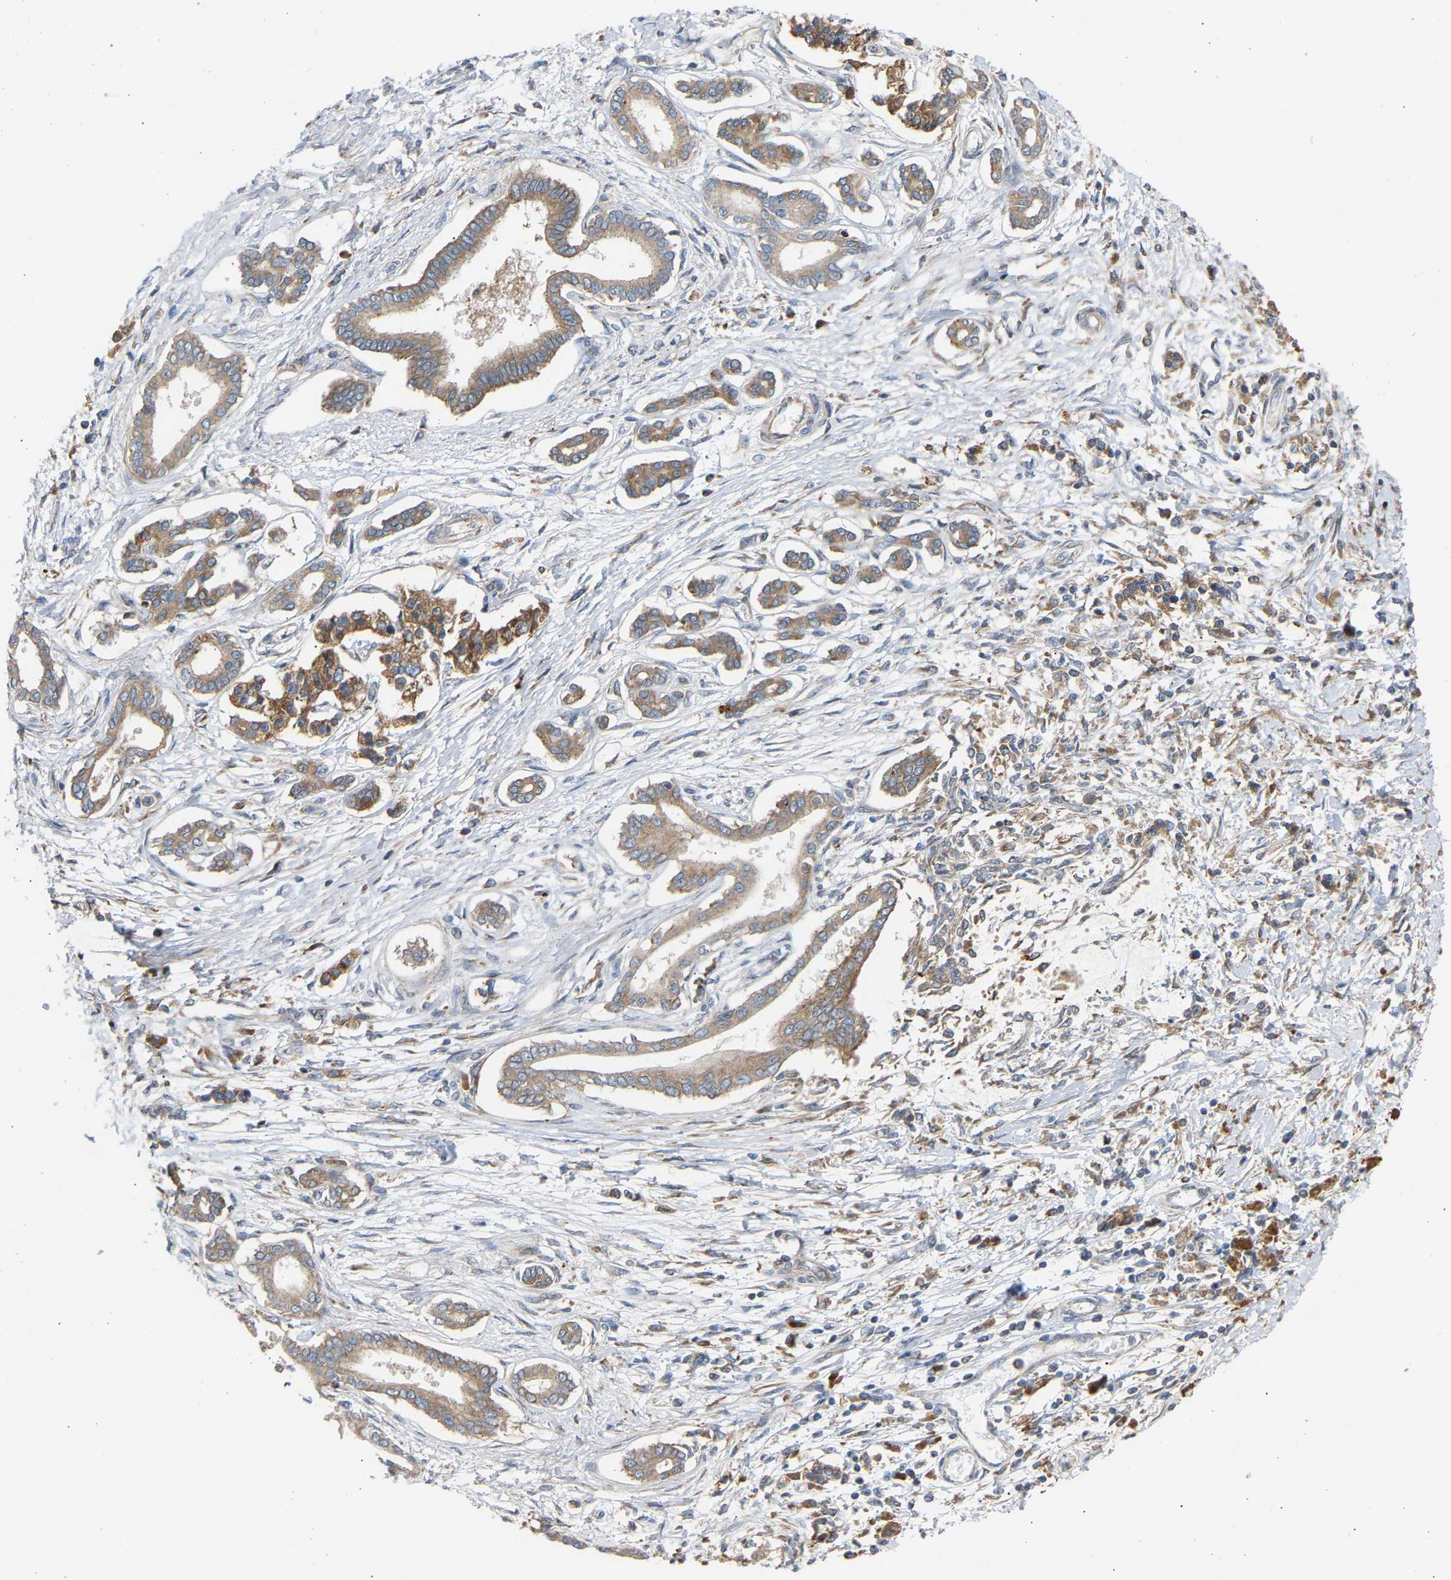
{"staining": {"intensity": "moderate", "quantity": ">75%", "location": "cytoplasmic/membranous"}, "tissue": "pancreatic cancer", "cell_type": "Tumor cells", "image_type": "cancer", "snomed": [{"axis": "morphology", "description": "Adenocarcinoma, NOS"}, {"axis": "topography", "description": "Pancreas"}], "caption": "Adenocarcinoma (pancreatic) tissue demonstrates moderate cytoplasmic/membranous positivity in about >75% of tumor cells, visualized by immunohistochemistry. Using DAB (3,3'-diaminobenzidine) (brown) and hematoxylin (blue) stains, captured at high magnification using brightfield microscopy.", "gene": "GCN1", "patient": {"sex": "male", "age": 56}}